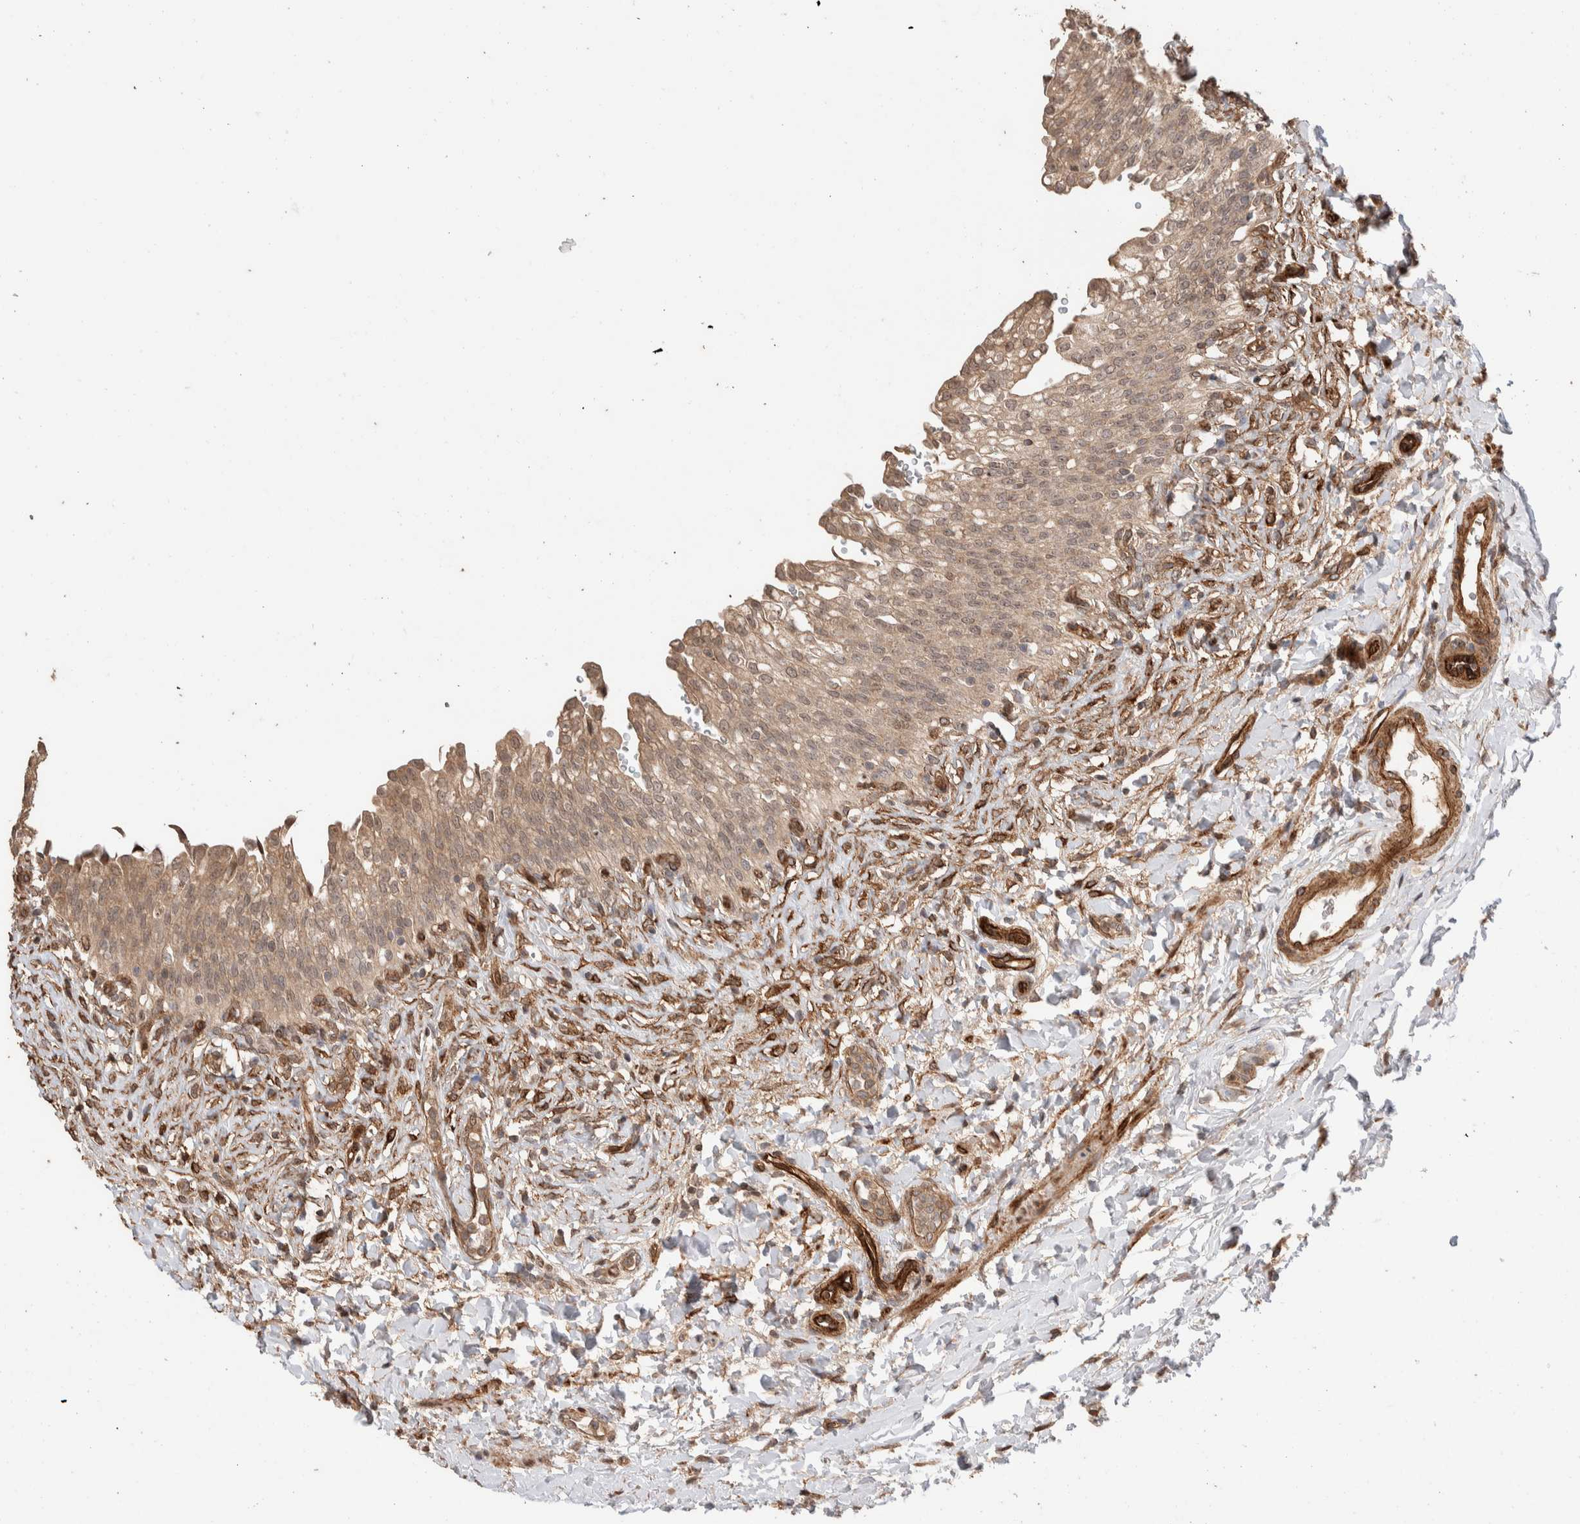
{"staining": {"intensity": "moderate", "quantity": ">75%", "location": "cytoplasmic/membranous"}, "tissue": "urinary bladder", "cell_type": "Urothelial cells", "image_type": "normal", "snomed": [{"axis": "morphology", "description": "Urothelial carcinoma, High grade"}, {"axis": "topography", "description": "Urinary bladder"}], "caption": "Benign urinary bladder exhibits moderate cytoplasmic/membranous staining in approximately >75% of urothelial cells The protein is shown in brown color, while the nuclei are stained blue..", "gene": "ERC1", "patient": {"sex": "male", "age": 46}}